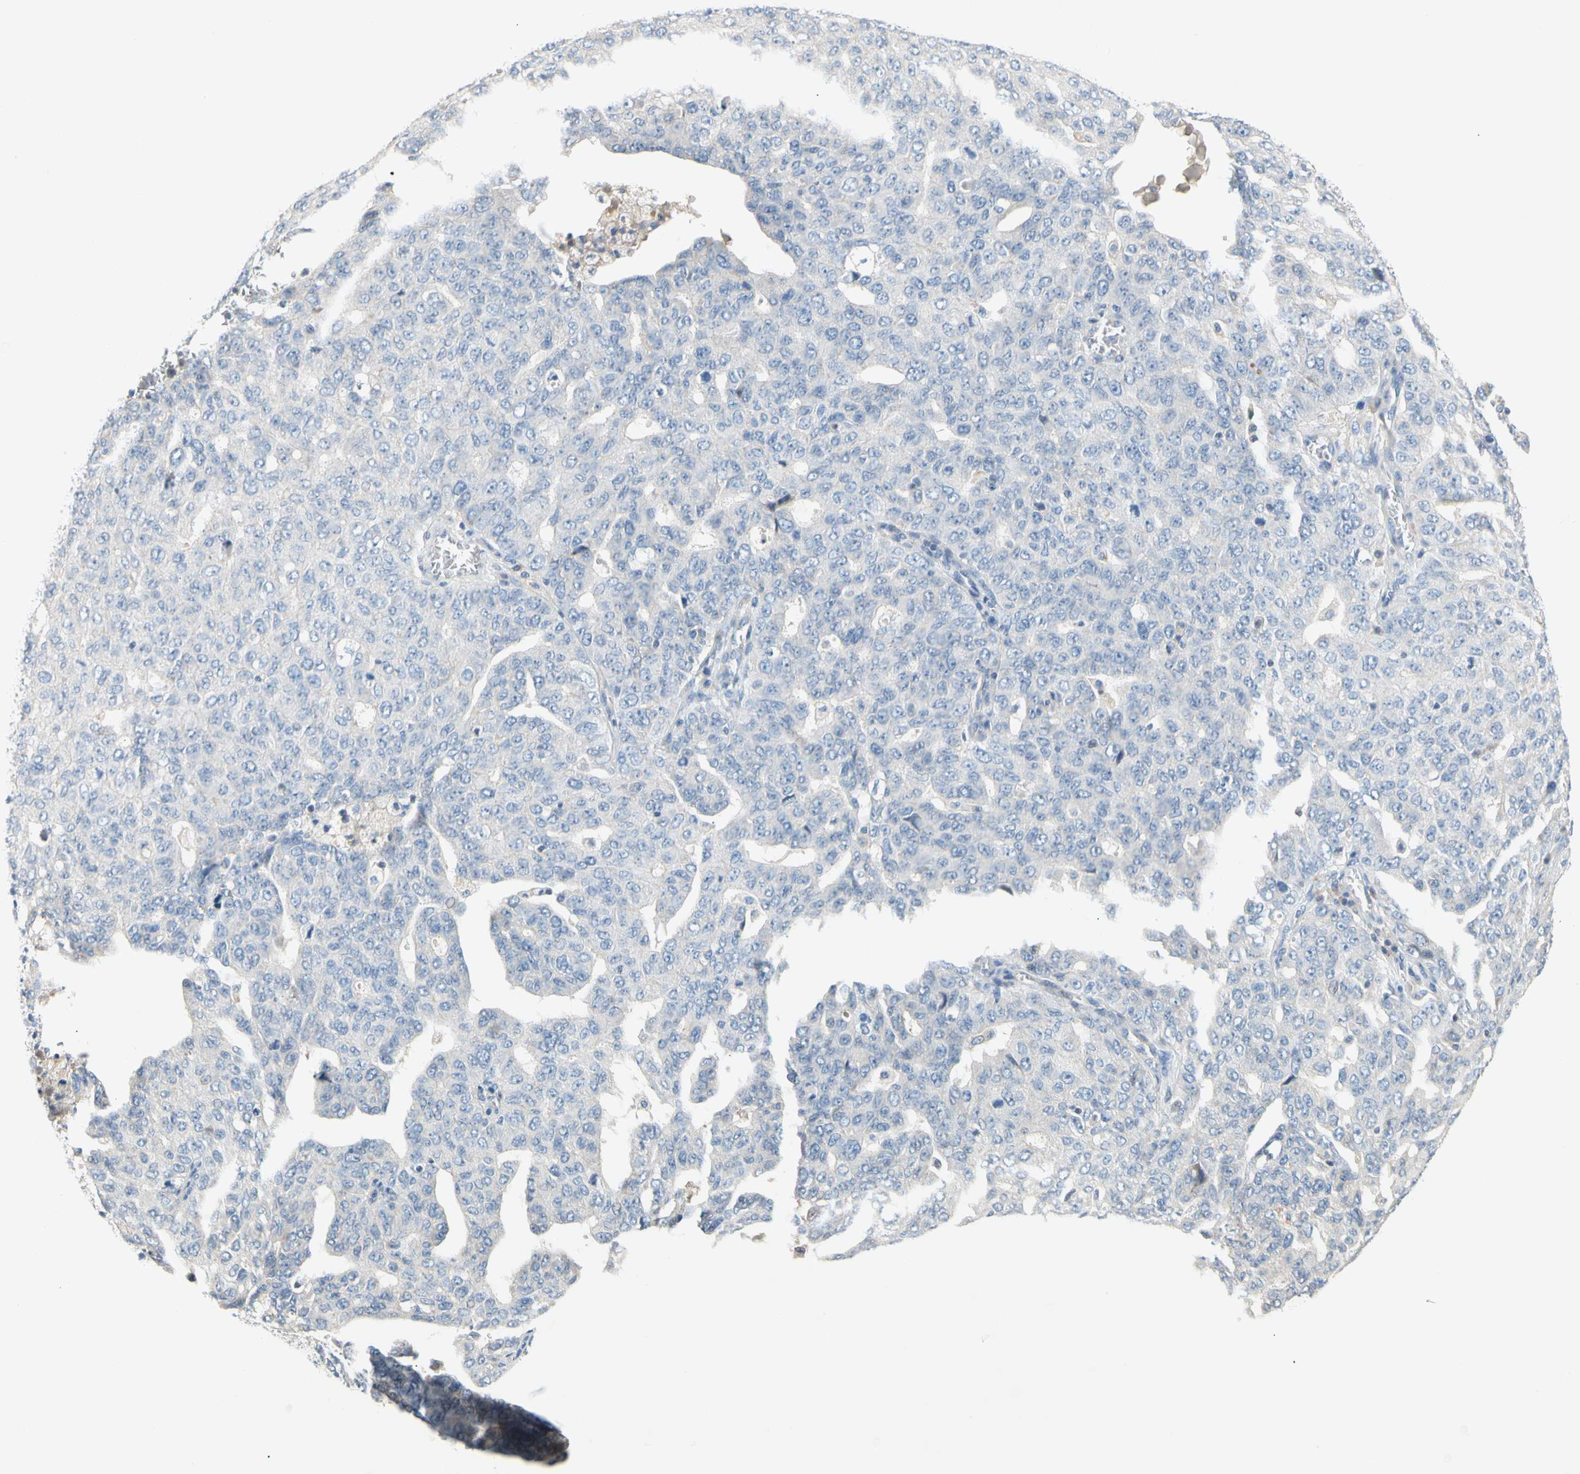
{"staining": {"intensity": "negative", "quantity": "none", "location": "none"}, "tissue": "ovarian cancer", "cell_type": "Tumor cells", "image_type": "cancer", "snomed": [{"axis": "morphology", "description": "Carcinoma, endometroid"}, {"axis": "topography", "description": "Ovary"}], "caption": "DAB (3,3'-diaminobenzidine) immunohistochemical staining of human ovarian endometroid carcinoma shows no significant positivity in tumor cells. (DAB IHC, high magnification).", "gene": "CCM2L", "patient": {"sex": "female", "age": 62}}